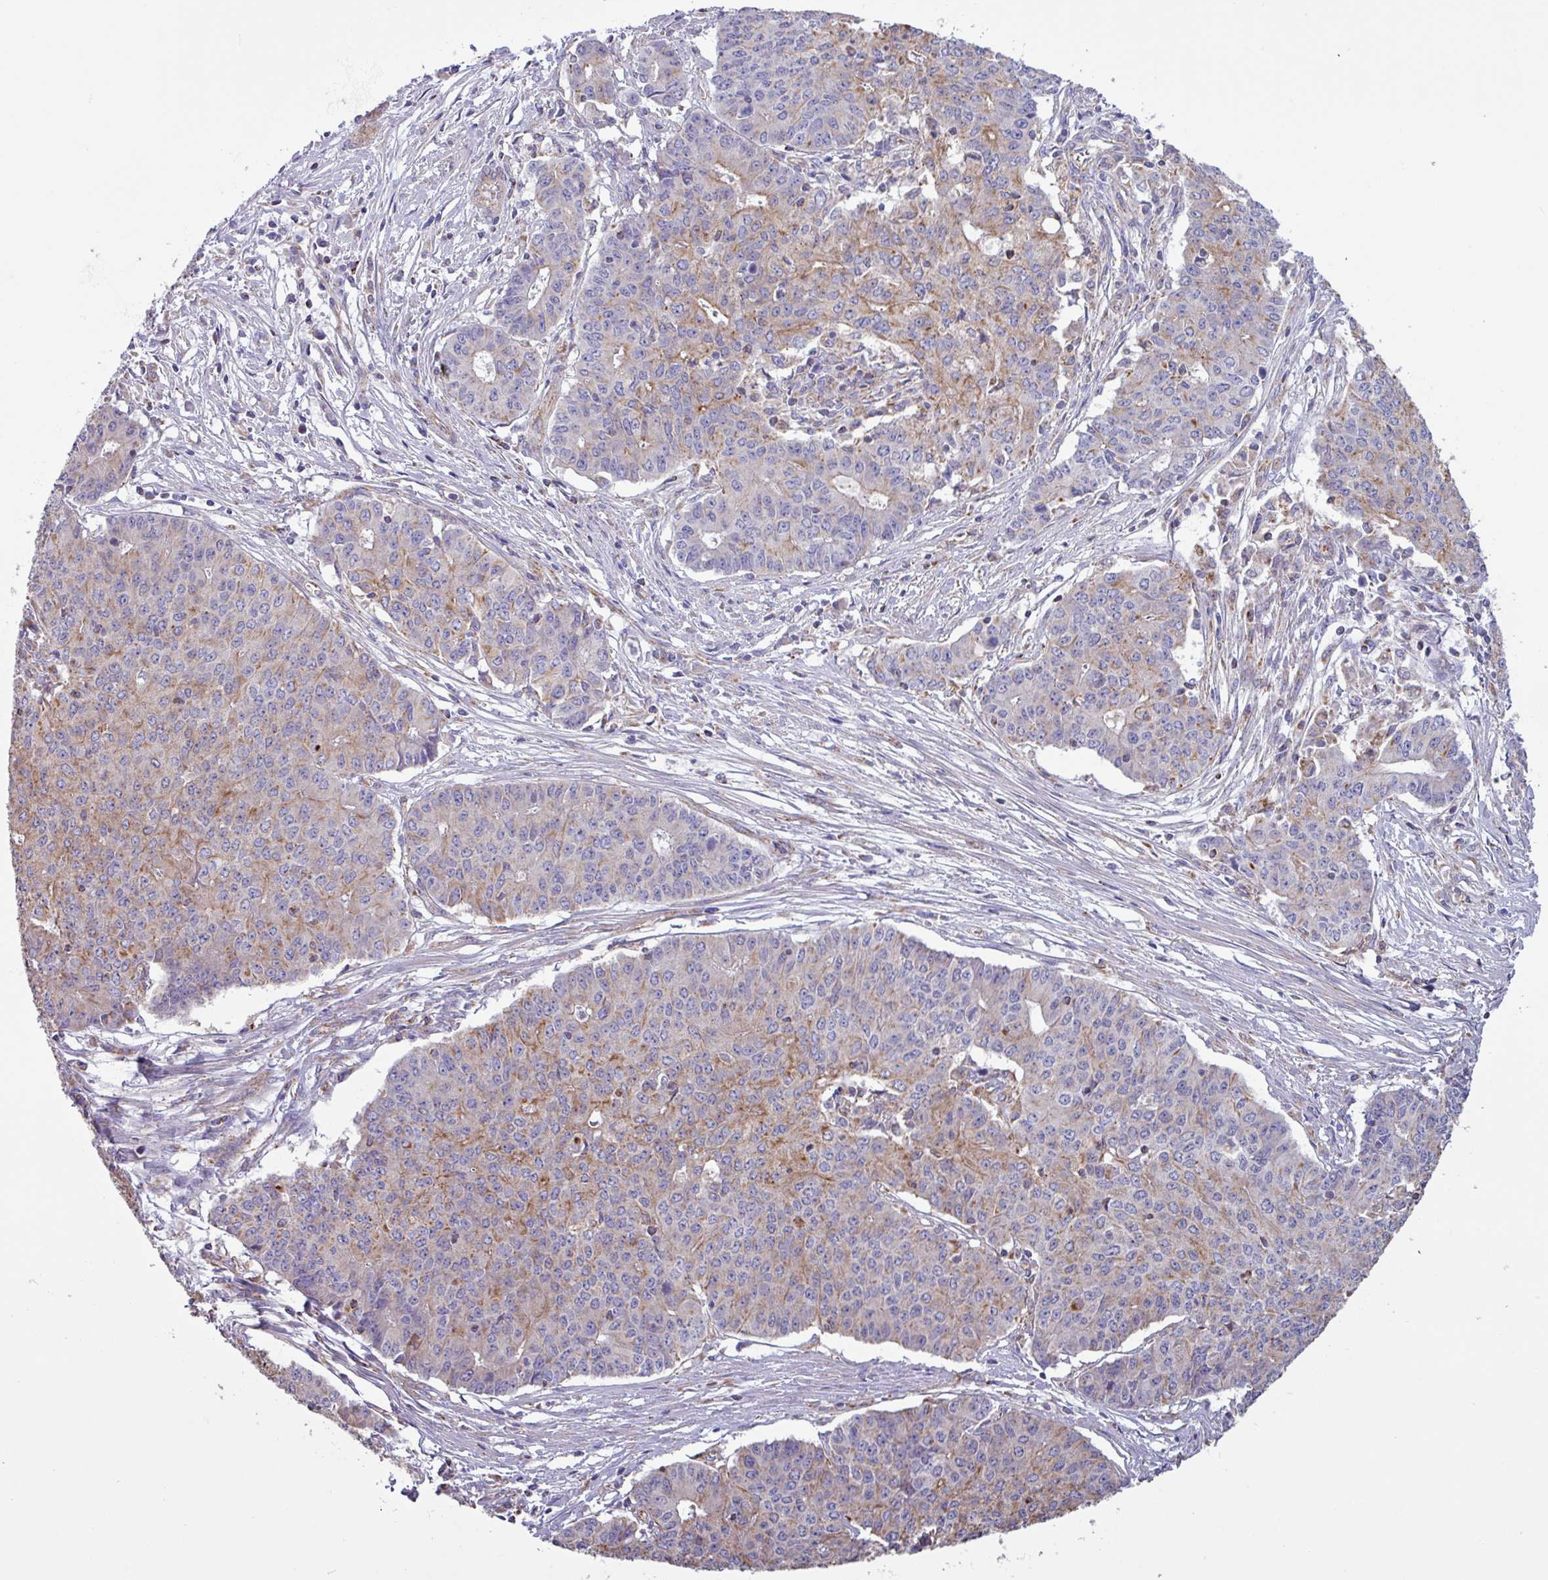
{"staining": {"intensity": "moderate", "quantity": "25%-75%", "location": "cytoplasmic/membranous"}, "tissue": "endometrial cancer", "cell_type": "Tumor cells", "image_type": "cancer", "snomed": [{"axis": "morphology", "description": "Adenocarcinoma, NOS"}, {"axis": "topography", "description": "Endometrium"}], "caption": "Endometrial cancer (adenocarcinoma) was stained to show a protein in brown. There is medium levels of moderate cytoplasmic/membranous positivity in about 25%-75% of tumor cells.", "gene": "CAMK1", "patient": {"sex": "female", "age": 59}}